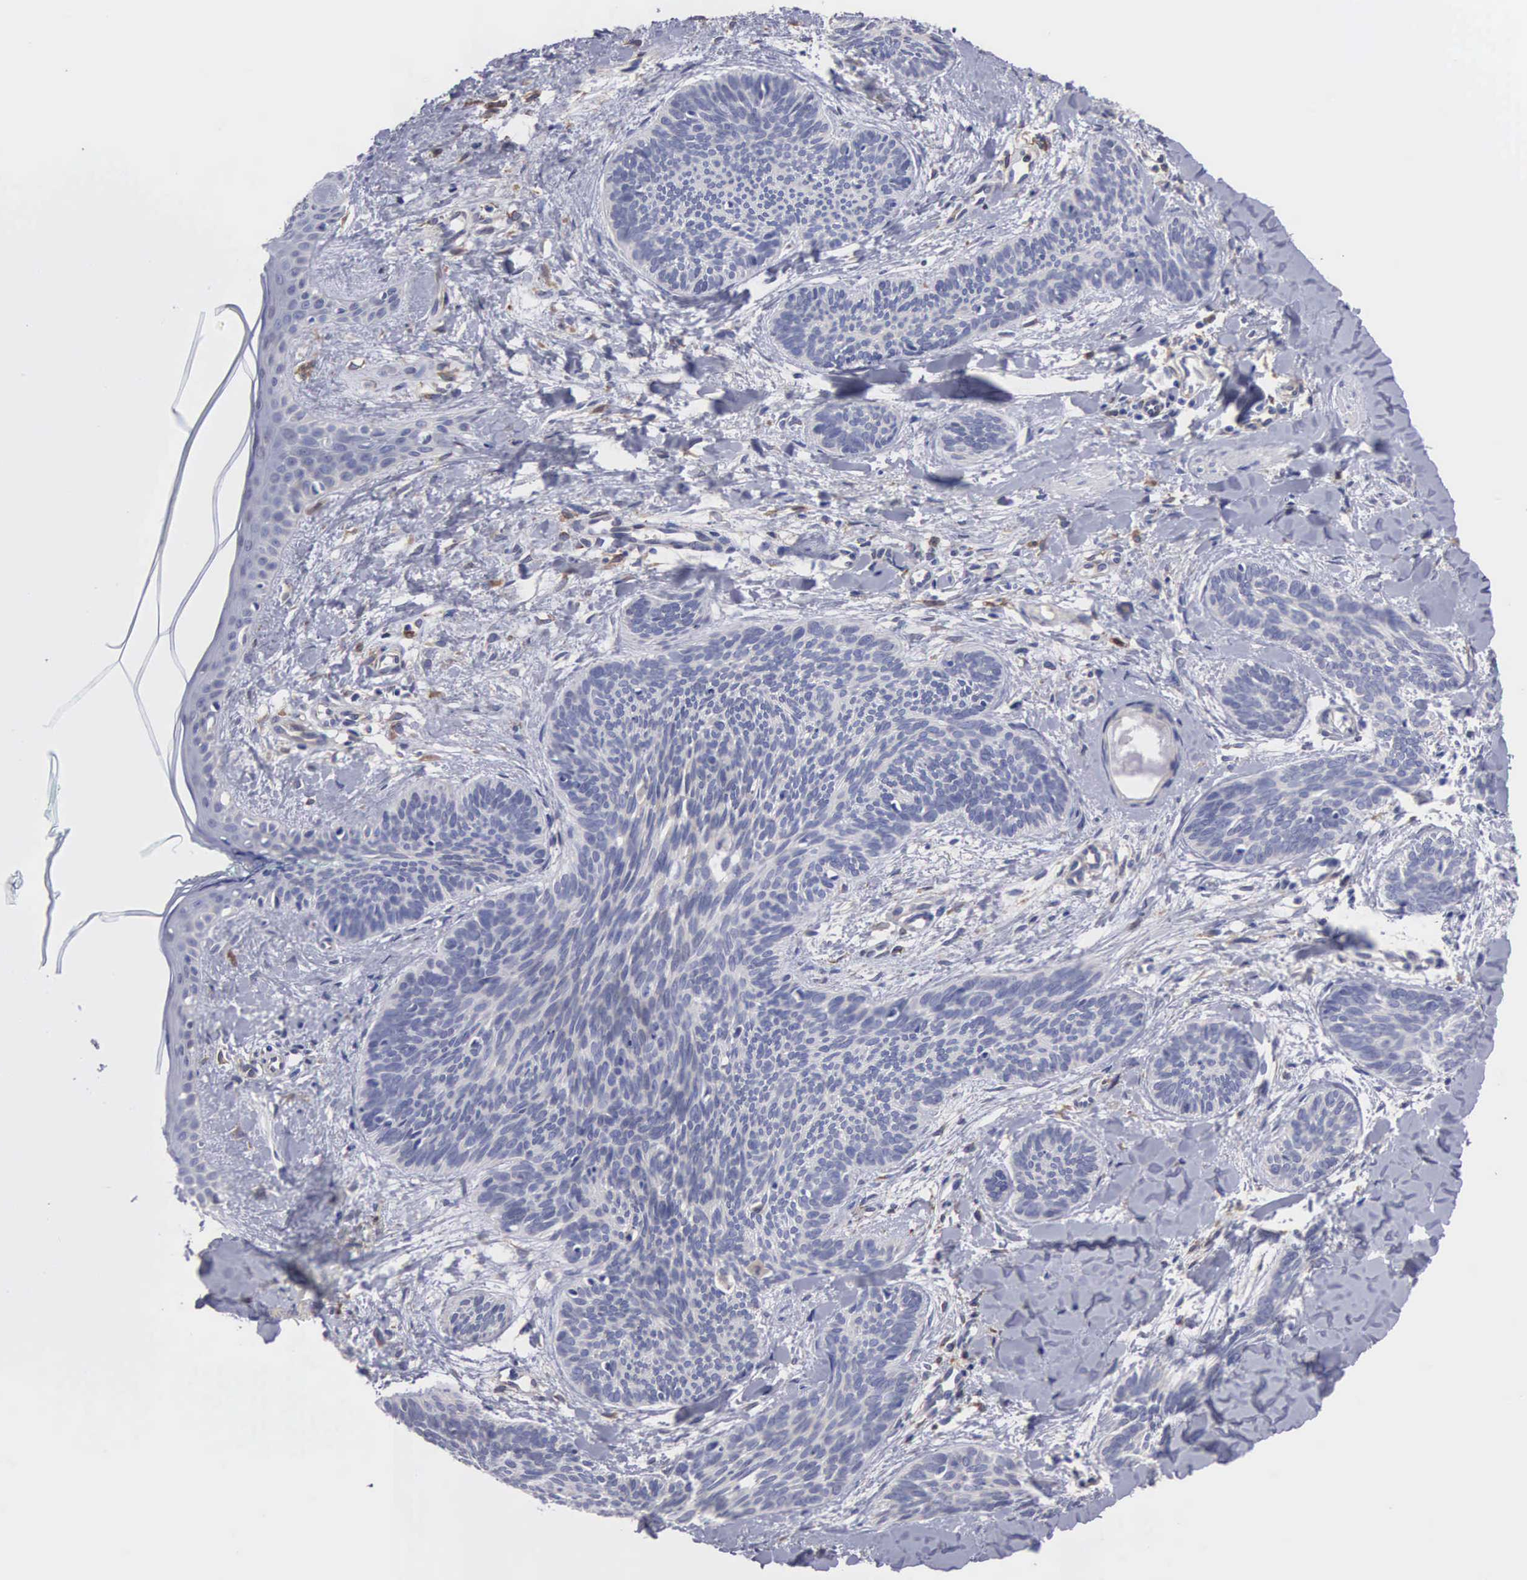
{"staining": {"intensity": "negative", "quantity": "none", "location": "none"}, "tissue": "skin cancer", "cell_type": "Tumor cells", "image_type": "cancer", "snomed": [{"axis": "morphology", "description": "Basal cell carcinoma"}, {"axis": "topography", "description": "Skin"}], "caption": "There is no significant expression in tumor cells of skin cancer (basal cell carcinoma). (Stains: DAB (3,3'-diaminobenzidine) immunohistochemistry (IHC) with hematoxylin counter stain, Microscopy: brightfield microscopy at high magnification).", "gene": "LIN52", "patient": {"sex": "female", "age": 81}}